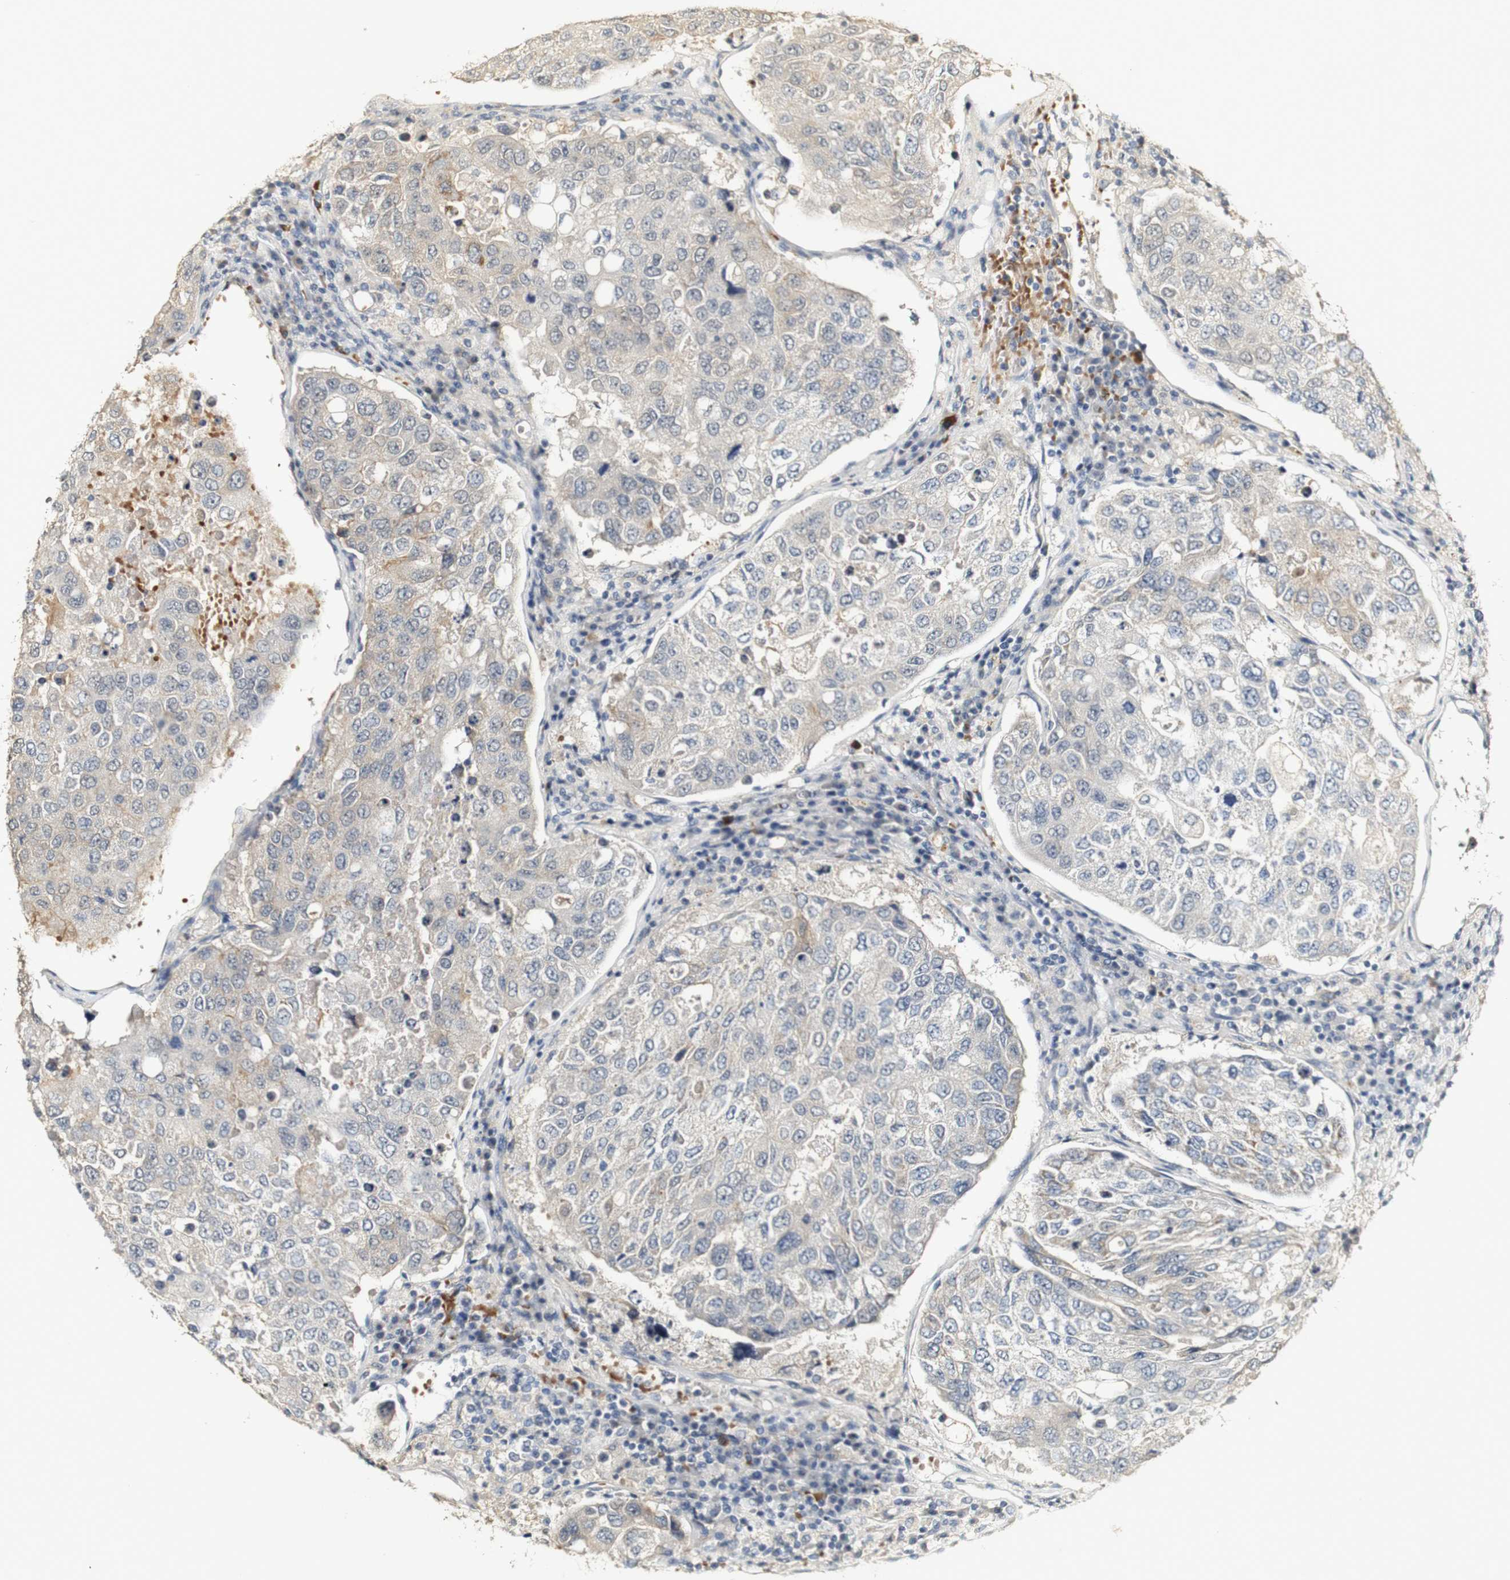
{"staining": {"intensity": "weak", "quantity": "25%-75%", "location": "cytoplasmic/membranous"}, "tissue": "urothelial cancer", "cell_type": "Tumor cells", "image_type": "cancer", "snomed": [{"axis": "morphology", "description": "Urothelial carcinoma, High grade"}, {"axis": "topography", "description": "Lymph node"}, {"axis": "topography", "description": "Urinary bladder"}], "caption": "The immunohistochemical stain shows weak cytoplasmic/membranous expression in tumor cells of high-grade urothelial carcinoma tissue.", "gene": "SYT7", "patient": {"sex": "male", "age": 51}}